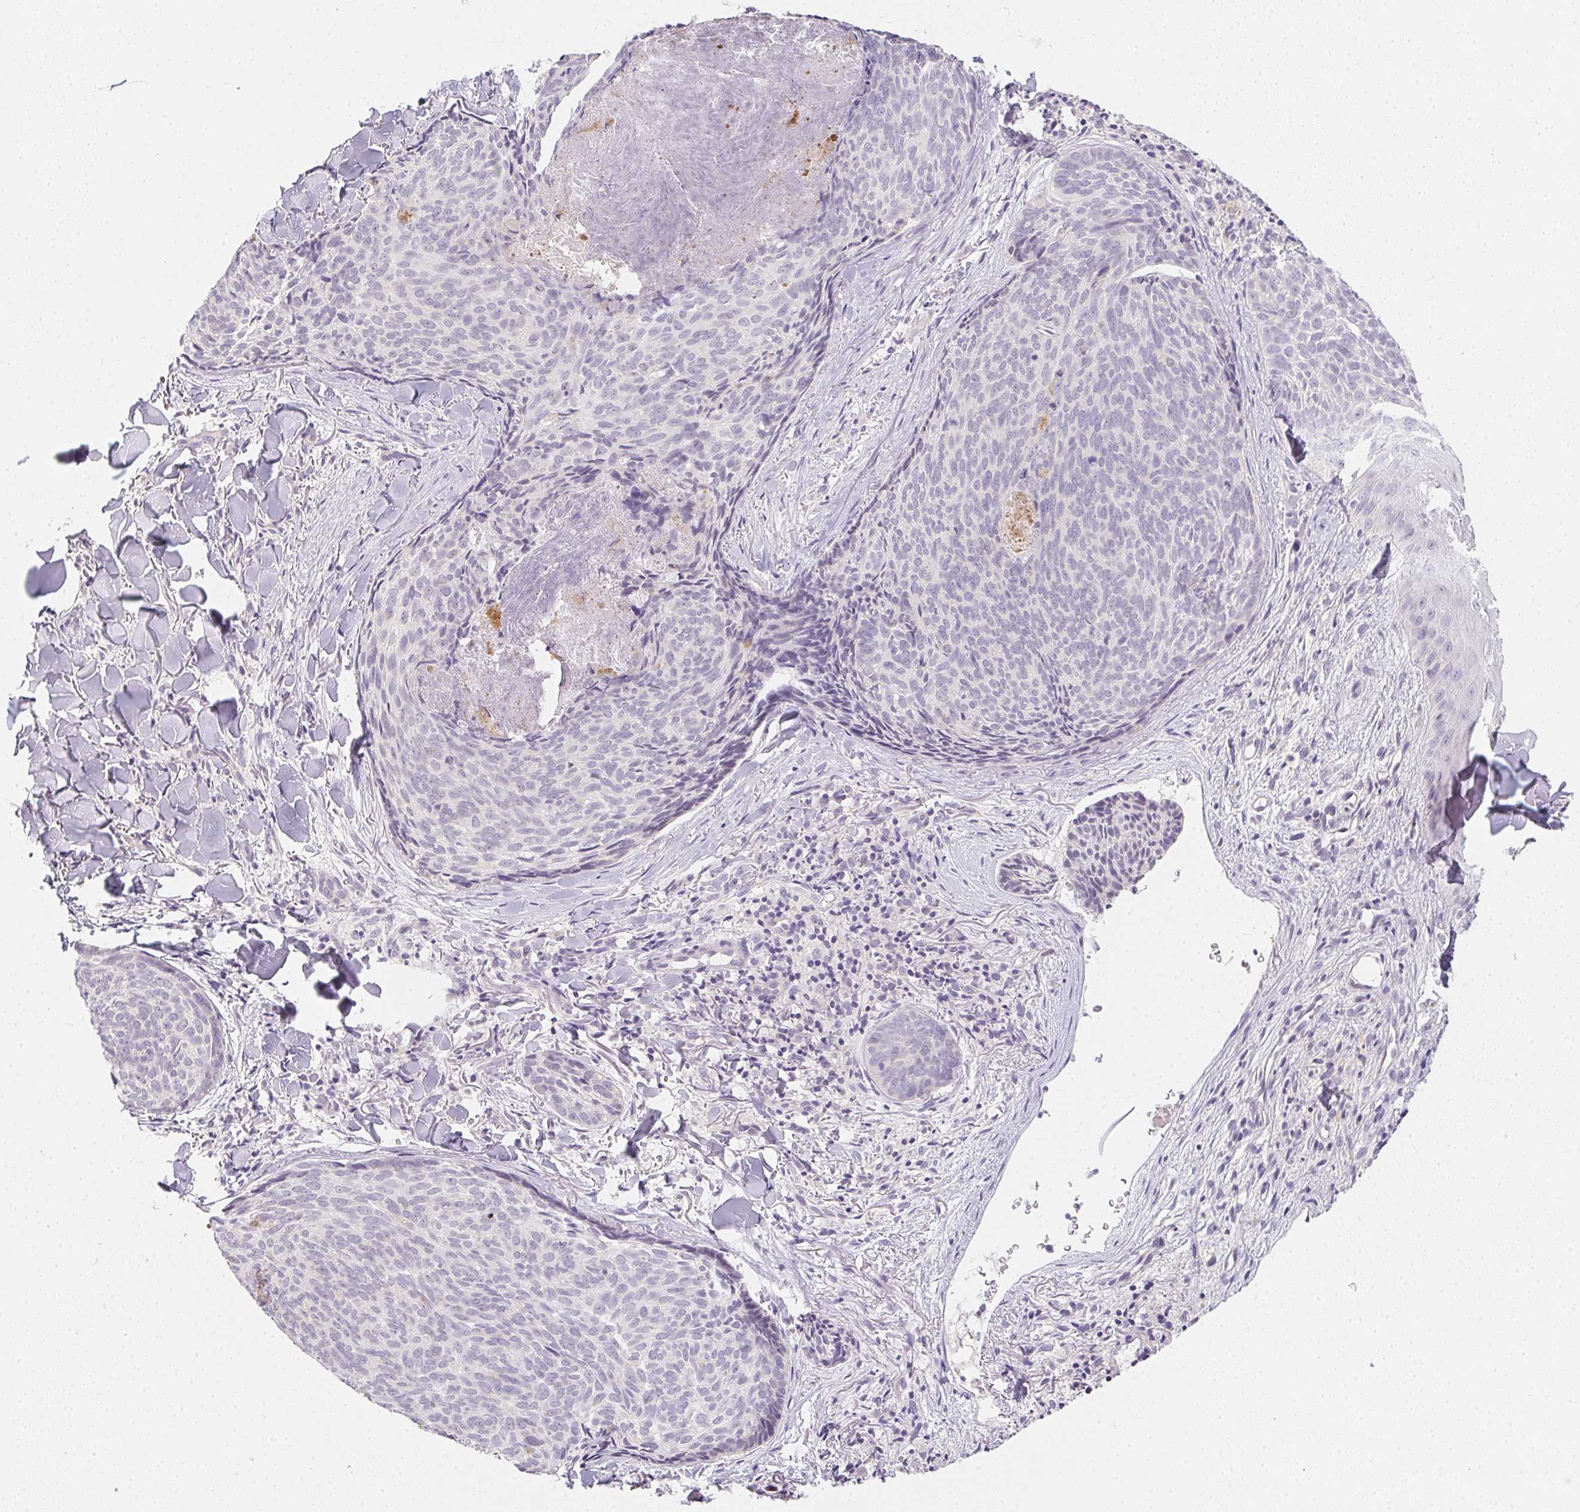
{"staining": {"intensity": "negative", "quantity": "none", "location": "none"}, "tissue": "skin cancer", "cell_type": "Tumor cells", "image_type": "cancer", "snomed": [{"axis": "morphology", "description": "Basal cell carcinoma"}, {"axis": "topography", "description": "Skin"}], "caption": "Tumor cells show no significant protein expression in skin cancer. (DAB (3,3'-diaminobenzidine) immunohistochemistry, high magnification).", "gene": "ZBBX", "patient": {"sex": "female", "age": 82}}